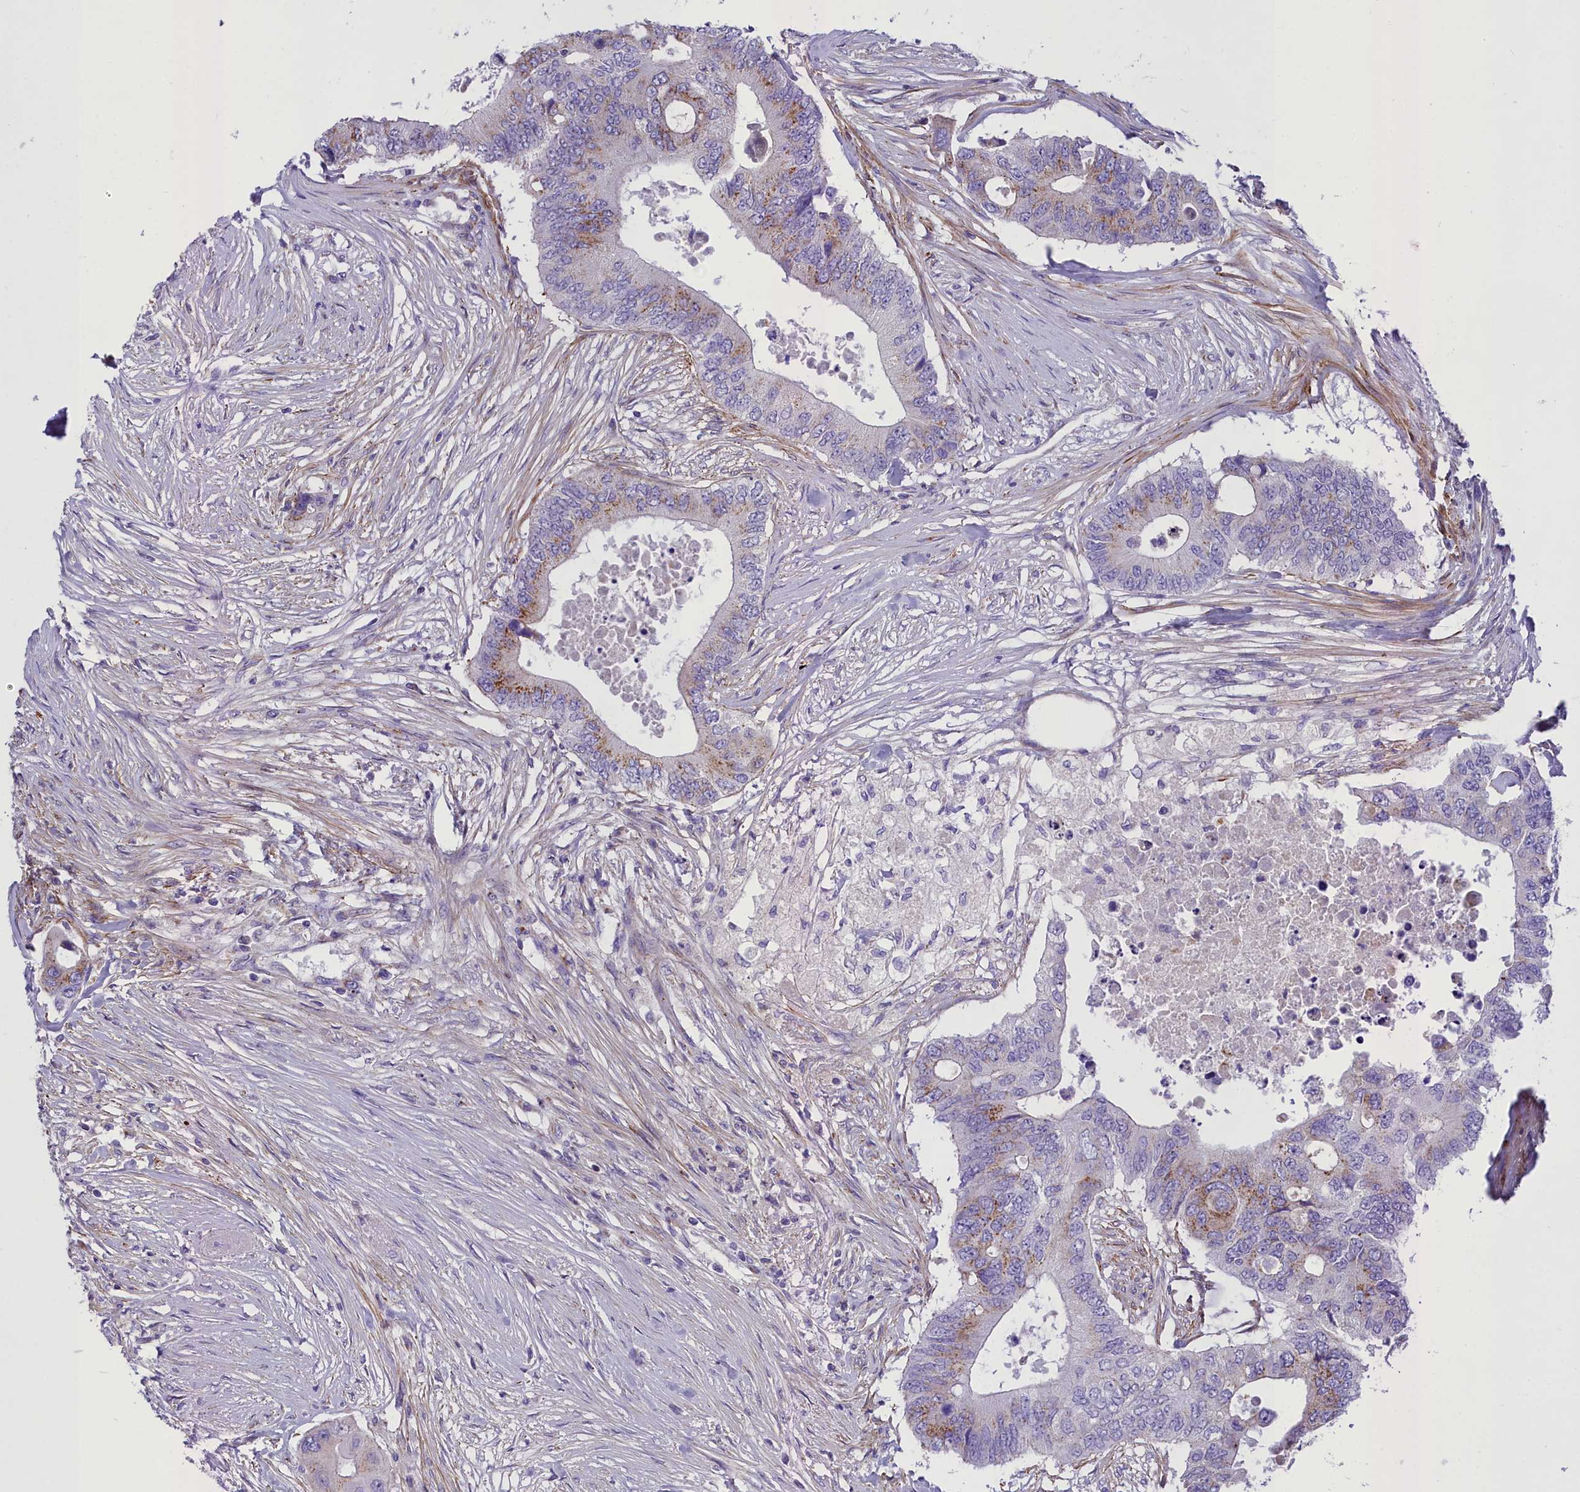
{"staining": {"intensity": "moderate", "quantity": "<25%", "location": "cytoplasmic/membranous"}, "tissue": "colorectal cancer", "cell_type": "Tumor cells", "image_type": "cancer", "snomed": [{"axis": "morphology", "description": "Adenocarcinoma, NOS"}, {"axis": "topography", "description": "Colon"}], "caption": "Protein expression analysis of human colorectal cancer reveals moderate cytoplasmic/membranous positivity in about <25% of tumor cells.", "gene": "GFRA1", "patient": {"sex": "male", "age": 71}}